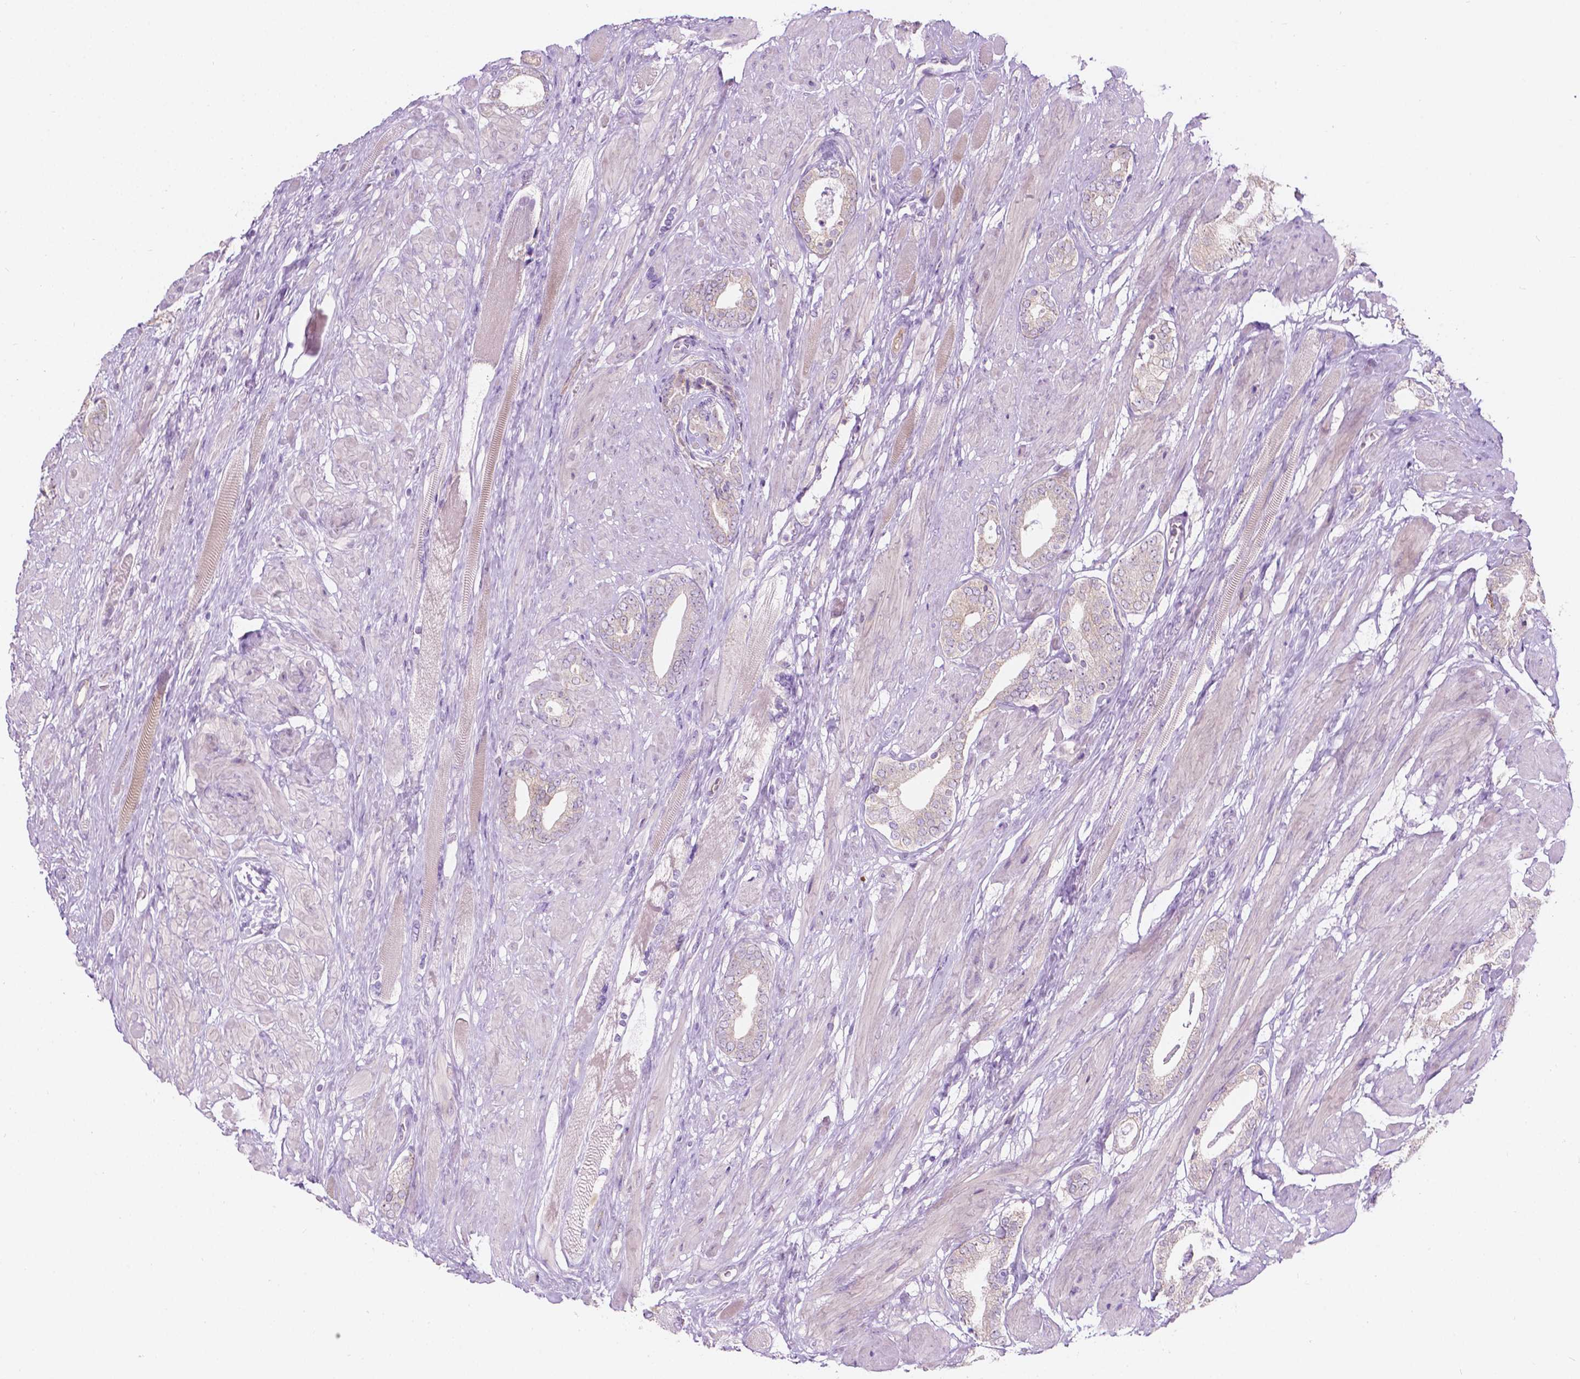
{"staining": {"intensity": "weak", "quantity": "<25%", "location": "cytoplasmic/membranous"}, "tissue": "prostate cancer", "cell_type": "Tumor cells", "image_type": "cancer", "snomed": [{"axis": "morphology", "description": "Adenocarcinoma, High grade"}, {"axis": "topography", "description": "Prostate"}], "caption": "A high-resolution photomicrograph shows immunohistochemistry (IHC) staining of prostate cancer, which shows no significant expression in tumor cells.", "gene": "NOS1AP", "patient": {"sex": "male", "age": 56}}